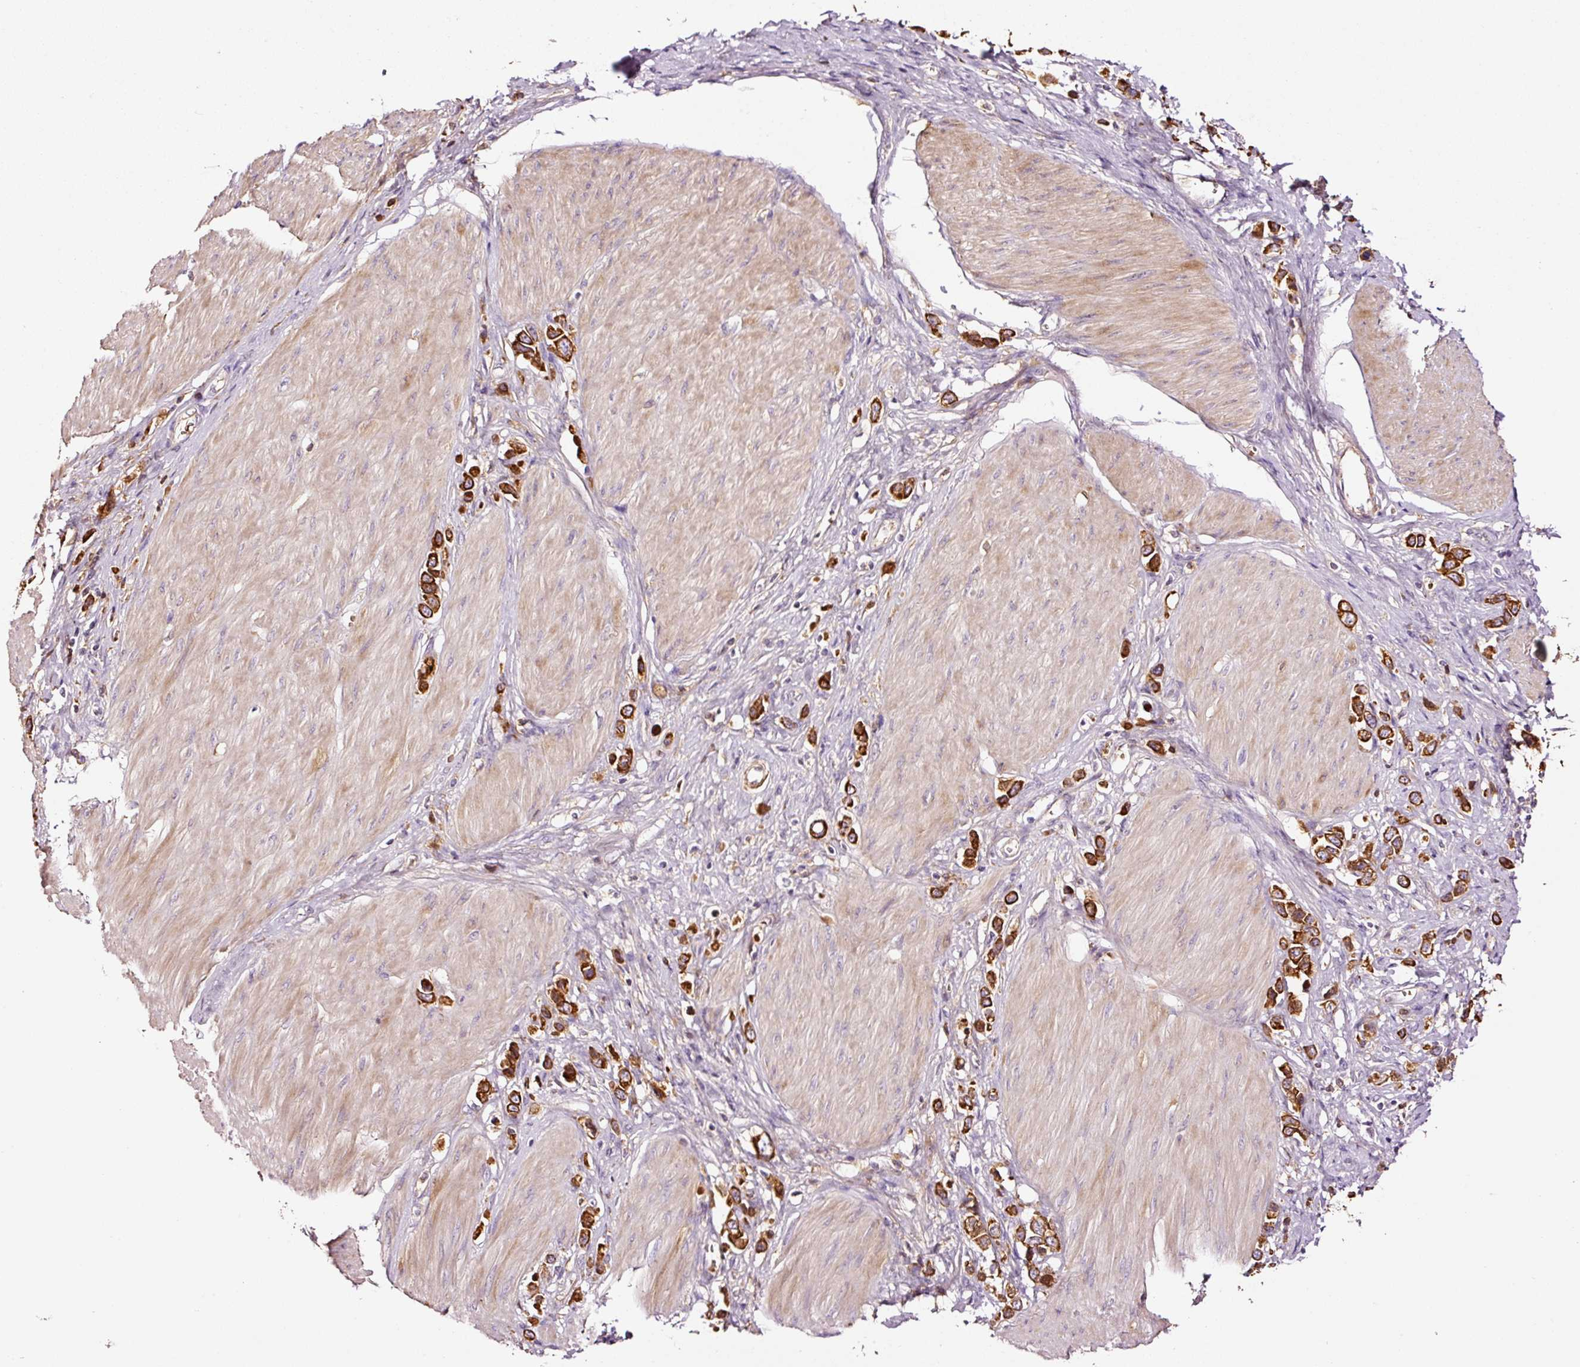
{"staining": {"intensity": "strong", "quantity": ">75%", "location": "cytoplasmic/membranous"}, "tissue": "stomach cancer", "cell_type": "Tumor cells", "image_type": "cancer", "snomed": [{"axis": "morphology", "description": "Normal tissue, NOS"}, {"axis": "morphology", "description": "Adenocarcinoma, NOS"}, {"axis": "topography", "description": "Stomach, upper"}, {"axis": "topography", "description": "Stomach"}], "caption": "Immunohistochemical staining of adenocarcinoma (stomach) reveals high levels of strong cytoplasmic/membranous protein staining in approximately >75% of tumor cells. (brown staining indicates protein expression, while blue staining denotes nuclei).", "gene": "PGLYRP2", "patient": {"sex": "female", "age": 65}}